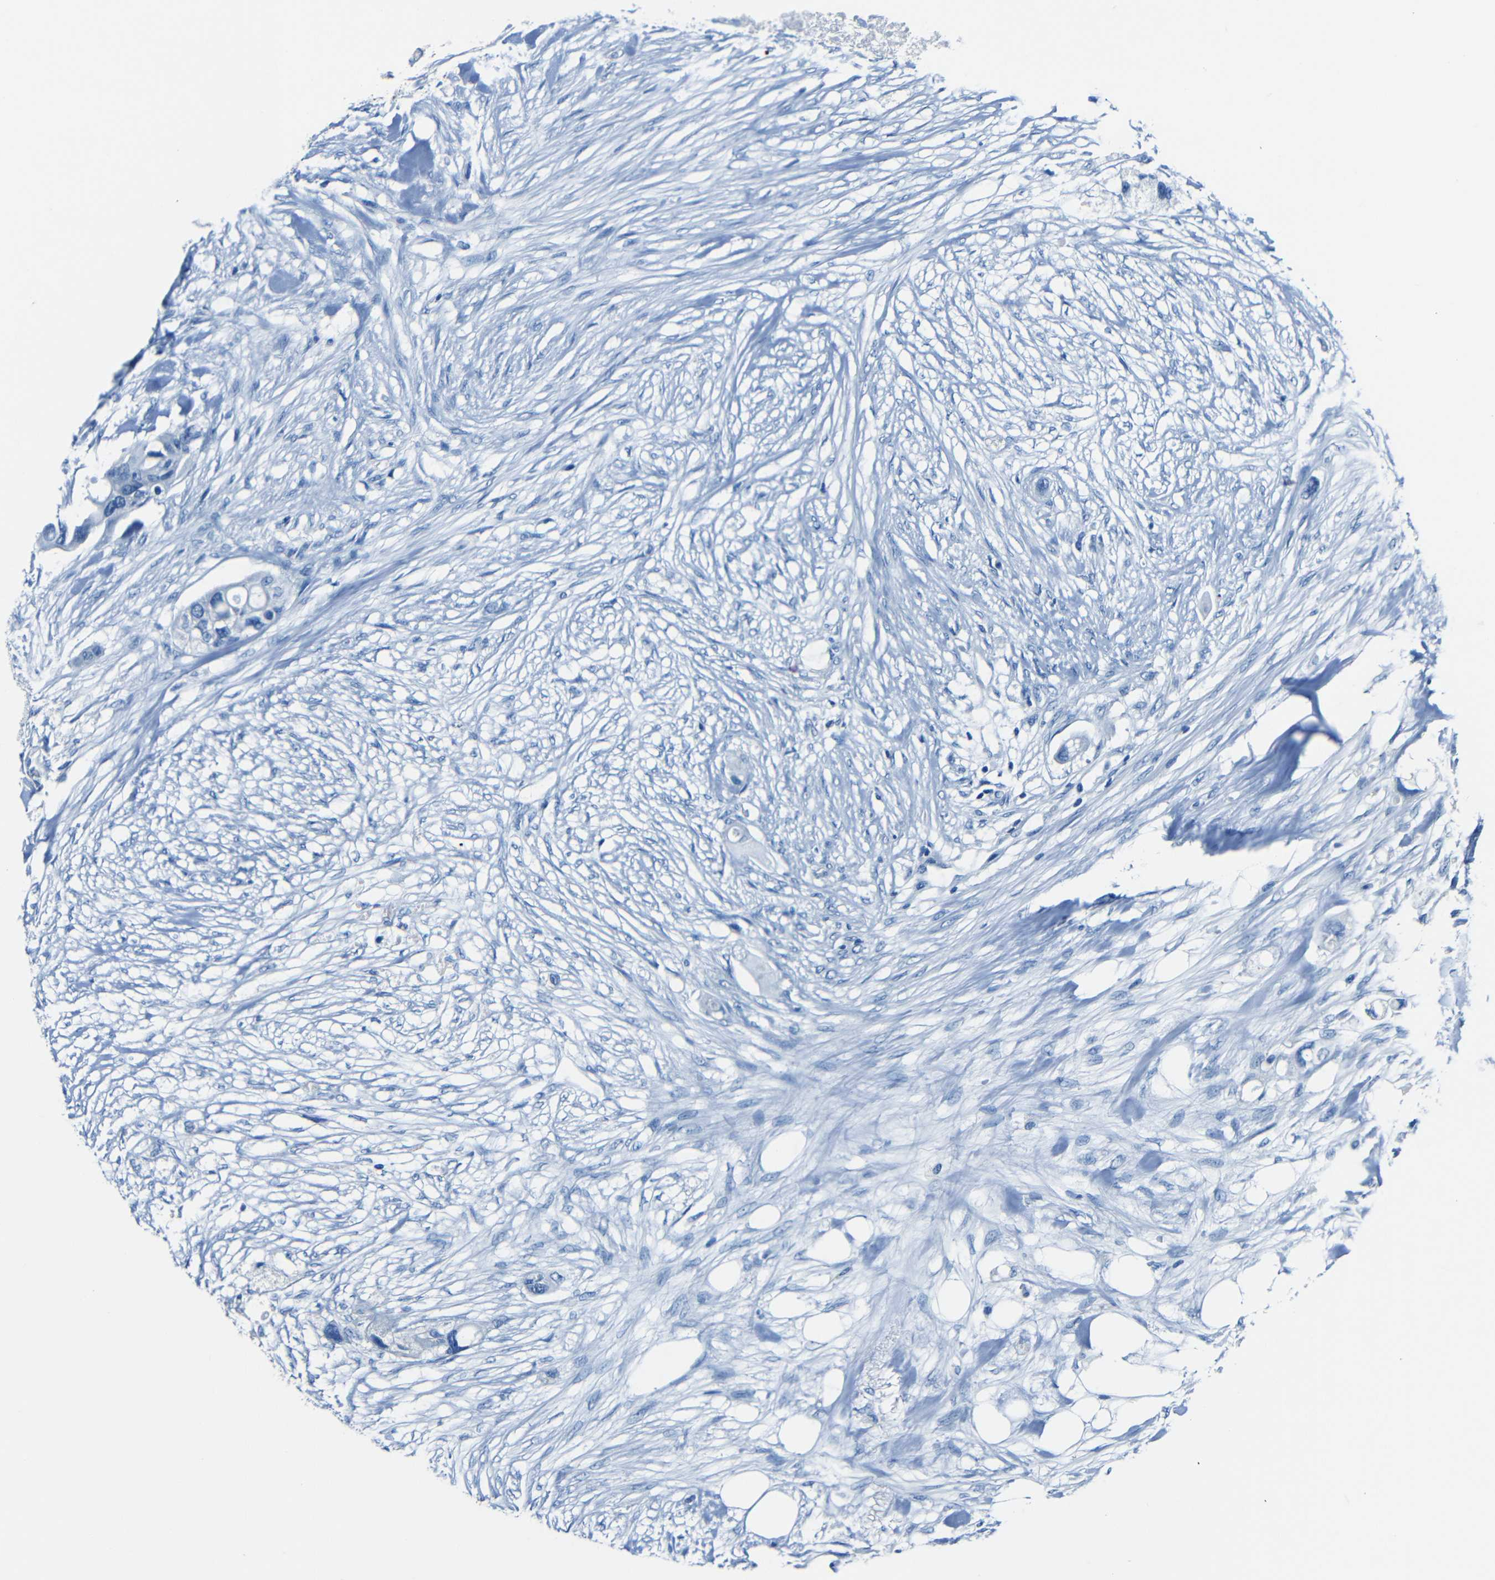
{"staining": {"intensity": "negative", "quantity": "none", "location": "none"}, "tissue": "colorectal cancer", "cell_type": "Tumor cells", "image_type": "cancer", "snomed": [{"axis": "morphology", "description": "Adenocarcinoma, NOS"}, {"axis": "topography", "description": "Colon"}], "caption": "Immunohistochemistry micrograph of neoplastic tissue: colorectal adenocarcinoma stained with DAB demonstrates no significant protein expression in tumor cells.", "gene": "FBN2", "patient": {"sex": "female", "age": 57}}